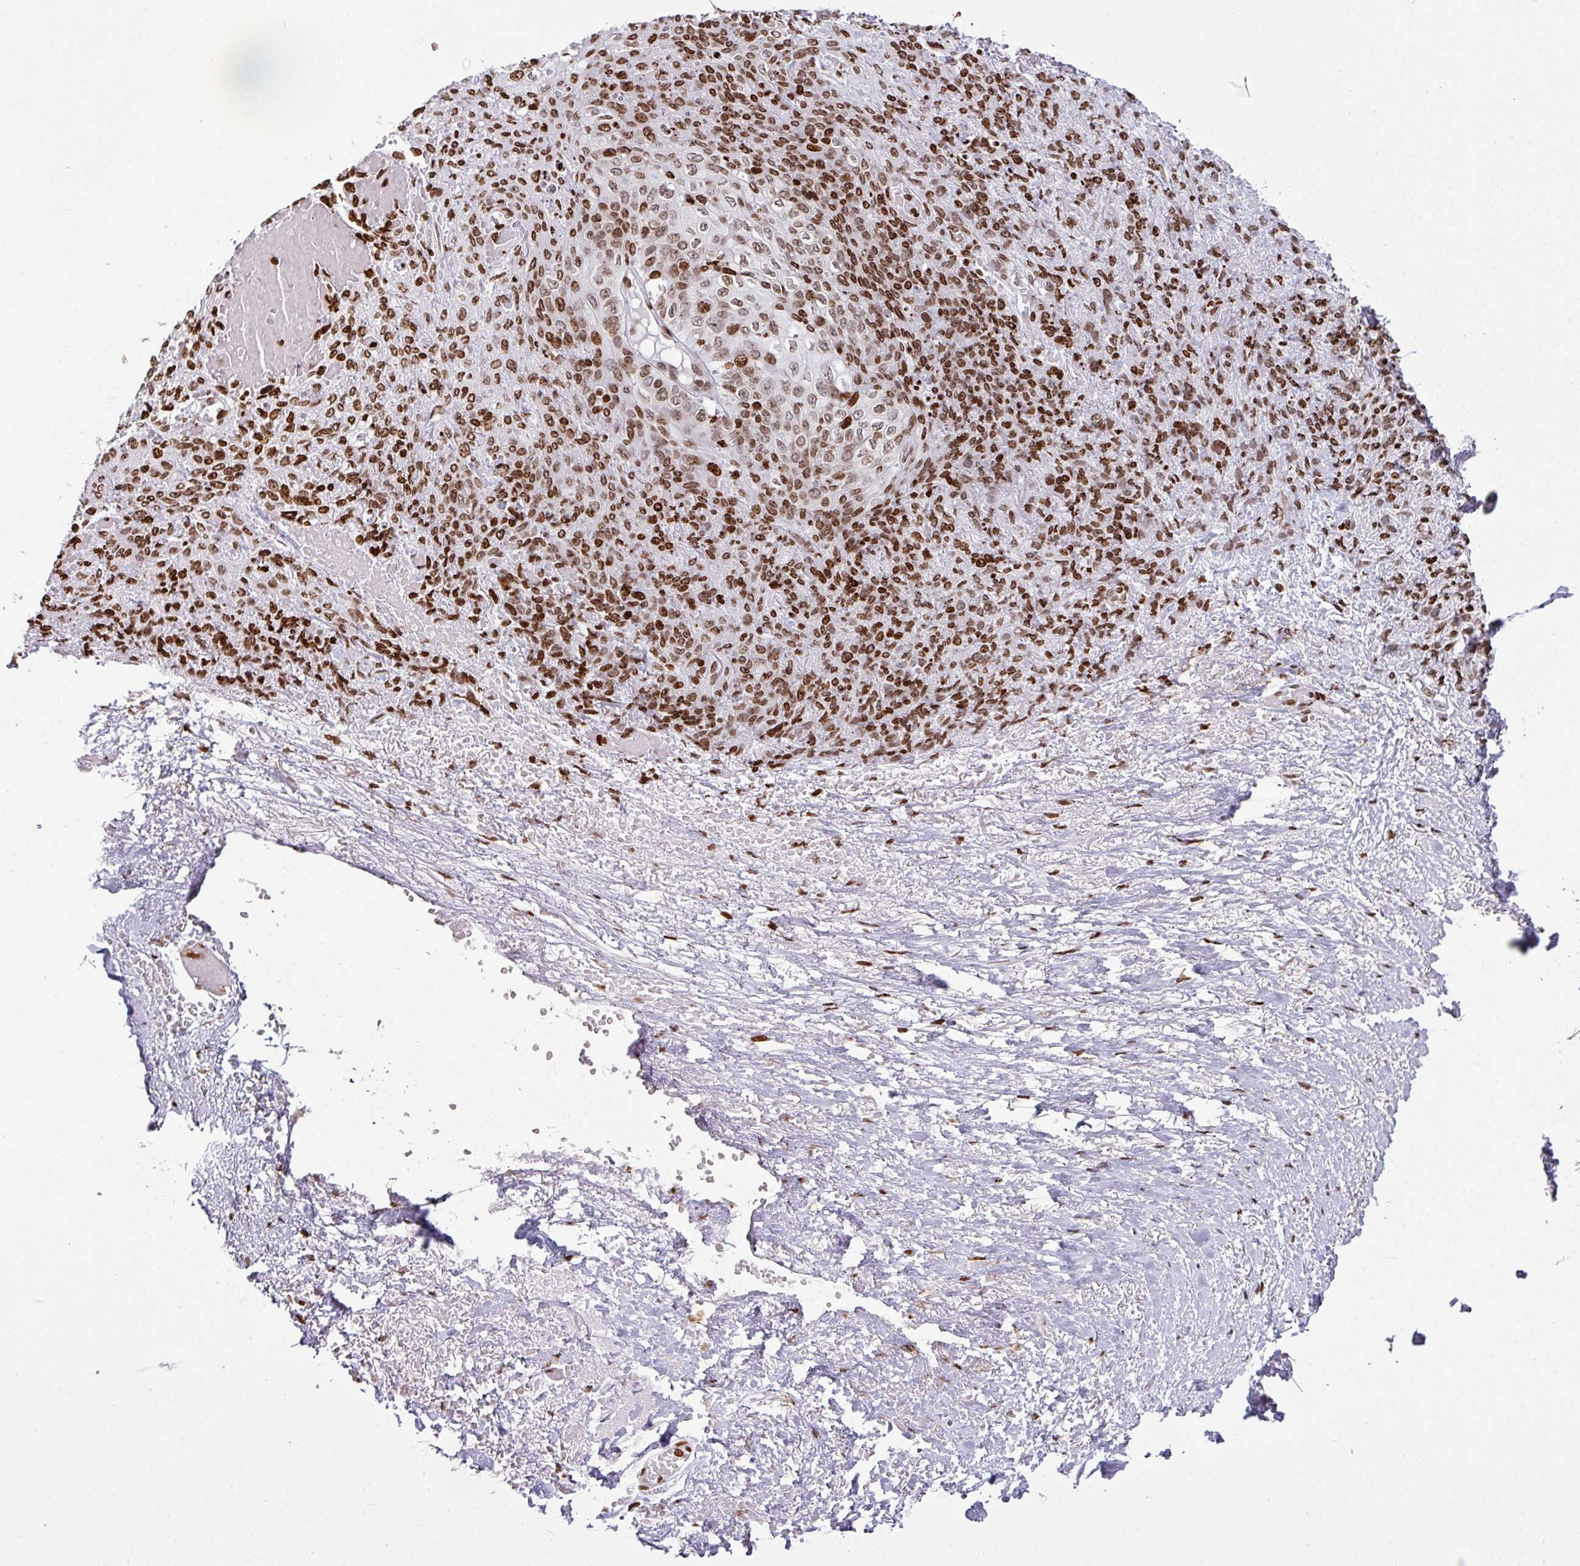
{"staining": {"intensity": "moderate", "quantity": ">75%", "location": "nuclear"}, "tissue": "skin cancer", "cell_type": "Tumor cells", "image_type": "cancer", "snomed": [{"axis": "morphology", "description": "Squamous cell carcinoma, NOS"}, {"axis": "topography", "description": "Skin"}, {"axis": "topography", "description": "Vulva"}], "caption": "High-magnification brightfield microscopy of skin squamous cell carcinoma stained with DAB (3,3'-diaminobenzidine) (brown) and counterstained with hematoxylin (blue). tumor cells exhibit moderate nuclear staining is seen in approximately>75% of cells.", "gene": "RASL11A", "patient": {"sex": "female", "age": 85}}